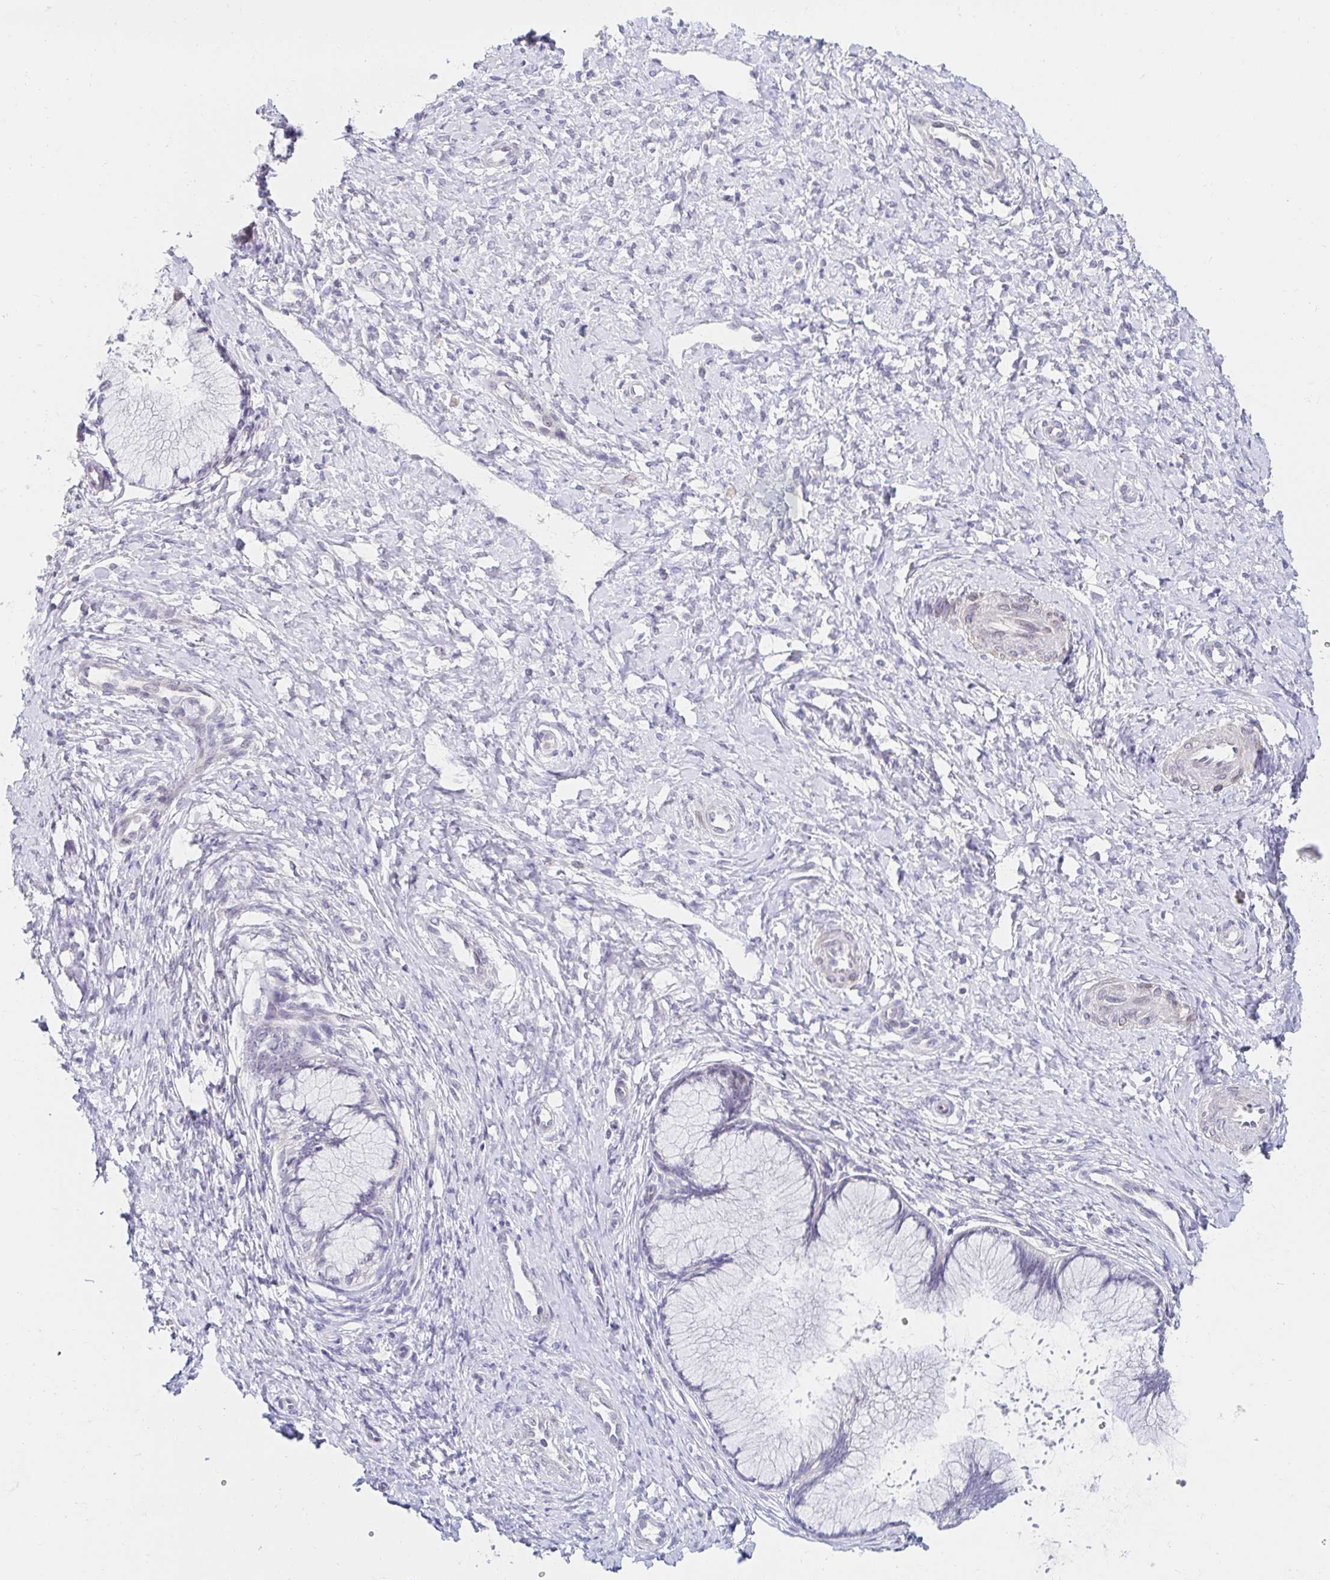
{"staining": {"intensity": "moderate", "quantity": "<25%", "location": "cytoplasmic/membranous"}, "tissue": "cervix", "cell_type": "Glandular cells", "image_type": "normal", "snomed": [{"axis": "morphology", "description": "Normal tissue, NOS"}, {"axis": "topography", "description": "Cervix"}], "caption": "Immunohistochemistry (IHC) of normal human cervix exhibits low levels of moderate cytoplasmic/membranous positivity in about <25% of glandular cells.", "gene": "AKAP14", "patient": {"sex": "female", "age": 37}}